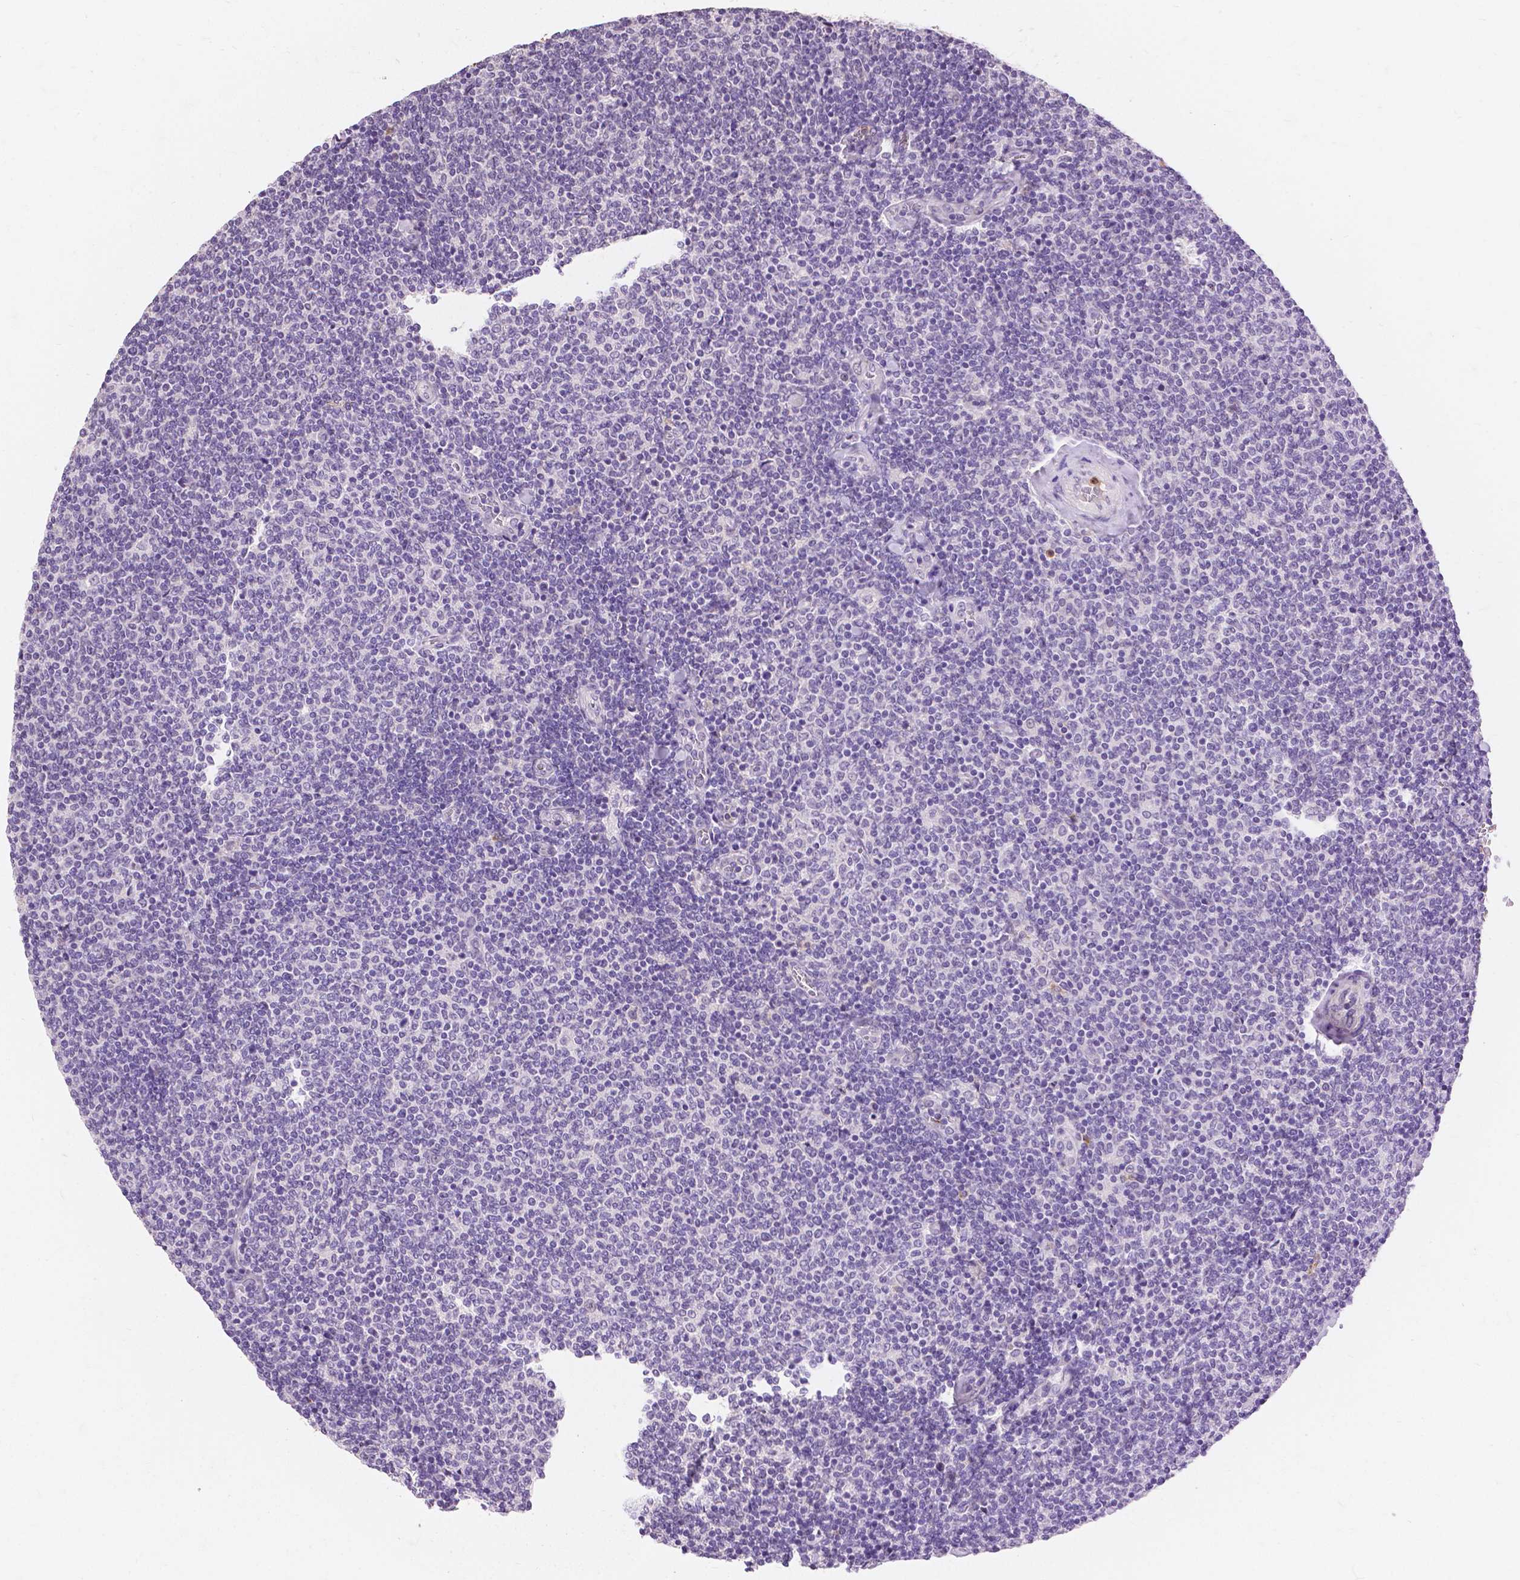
{"staining": {"intensity": "negative", "quantity": "none", "location": "none"}, "tissue": "lymphoma", "cell_type": "Tumor cells", "image_type": "cancer", "snomed": [{"axis": "morphology", "description": "Malignant lymphoma, non-Hodgkin's type, Low grade"}, {"axis": "topography", "description": "Lymph node"}], "caption": "High power microscopy micrograph of an immunohistochemistry (IHC) photomicrograph of malignant lymphoma, non-Hodgkin's type (low-grade), revealing no significant expression in tumor cells. (DAB (3,3'-diaminobenzidine) IHC, high magnification).", "gene": "CXCR2", "patient": {"sex": "male", "age": 52}}